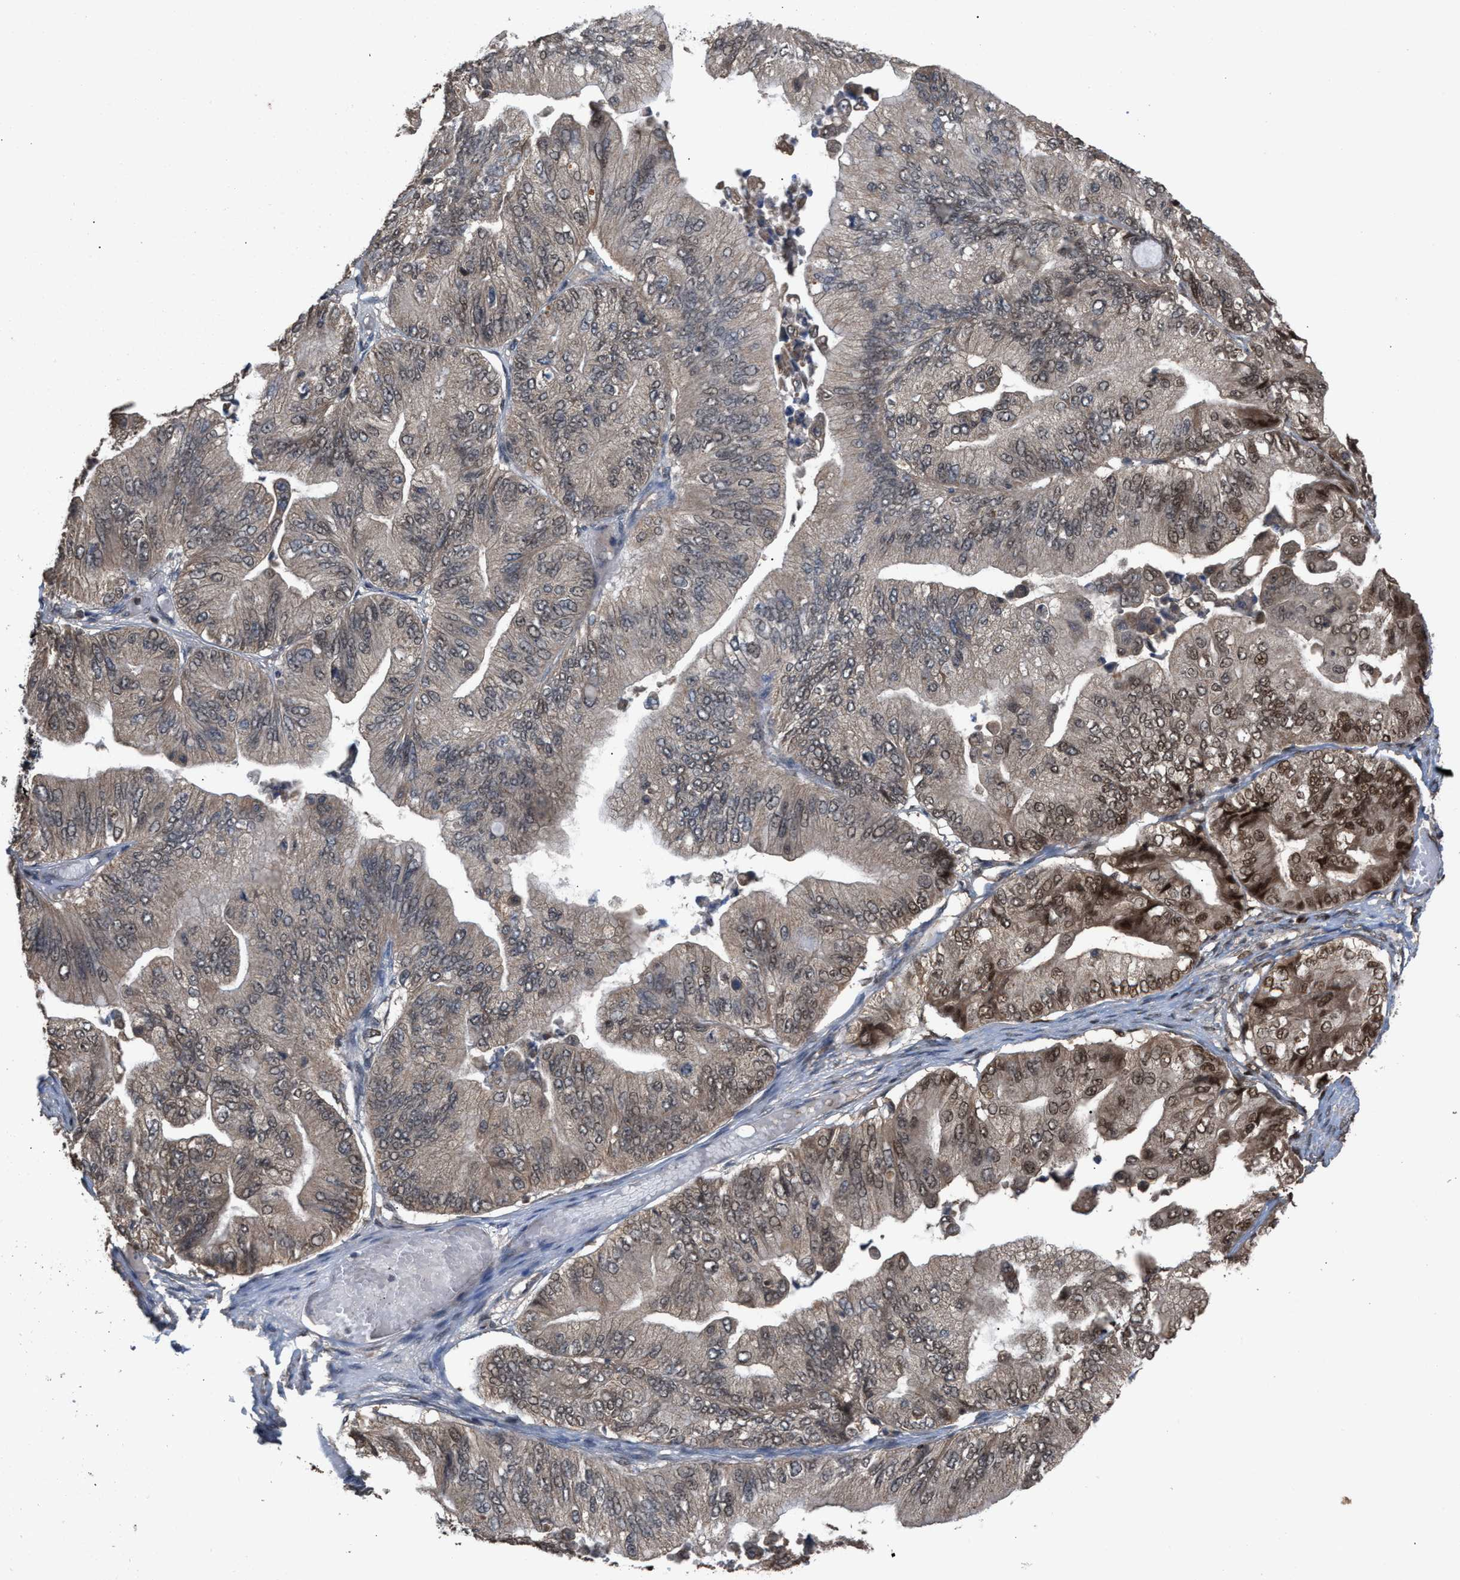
{"staining": {"intensity": "strong", "quantity": ">75%", "location": "cytoplasmic/membranous,nuclear"}, "tissue": "ovarian cancer", "cell_type": "Tumor cells", "image_type": "cancer", "snomed": [{"axis": "morphology", "description": "Cystadenocarcinoma, mucinous, NOS"}, {"axis": "topography", "description": "Ovary"}], "caption": "DAB immunohistochemical staining of human ovarian cancer (mucinous cystadenocarcinoma) shows strong cytoplasmic/membranous and nuclear protein expression in approximately >75% of tumor cells.", "gene": "C9orf78", "patient": {"sex": "female", "age": 61}}